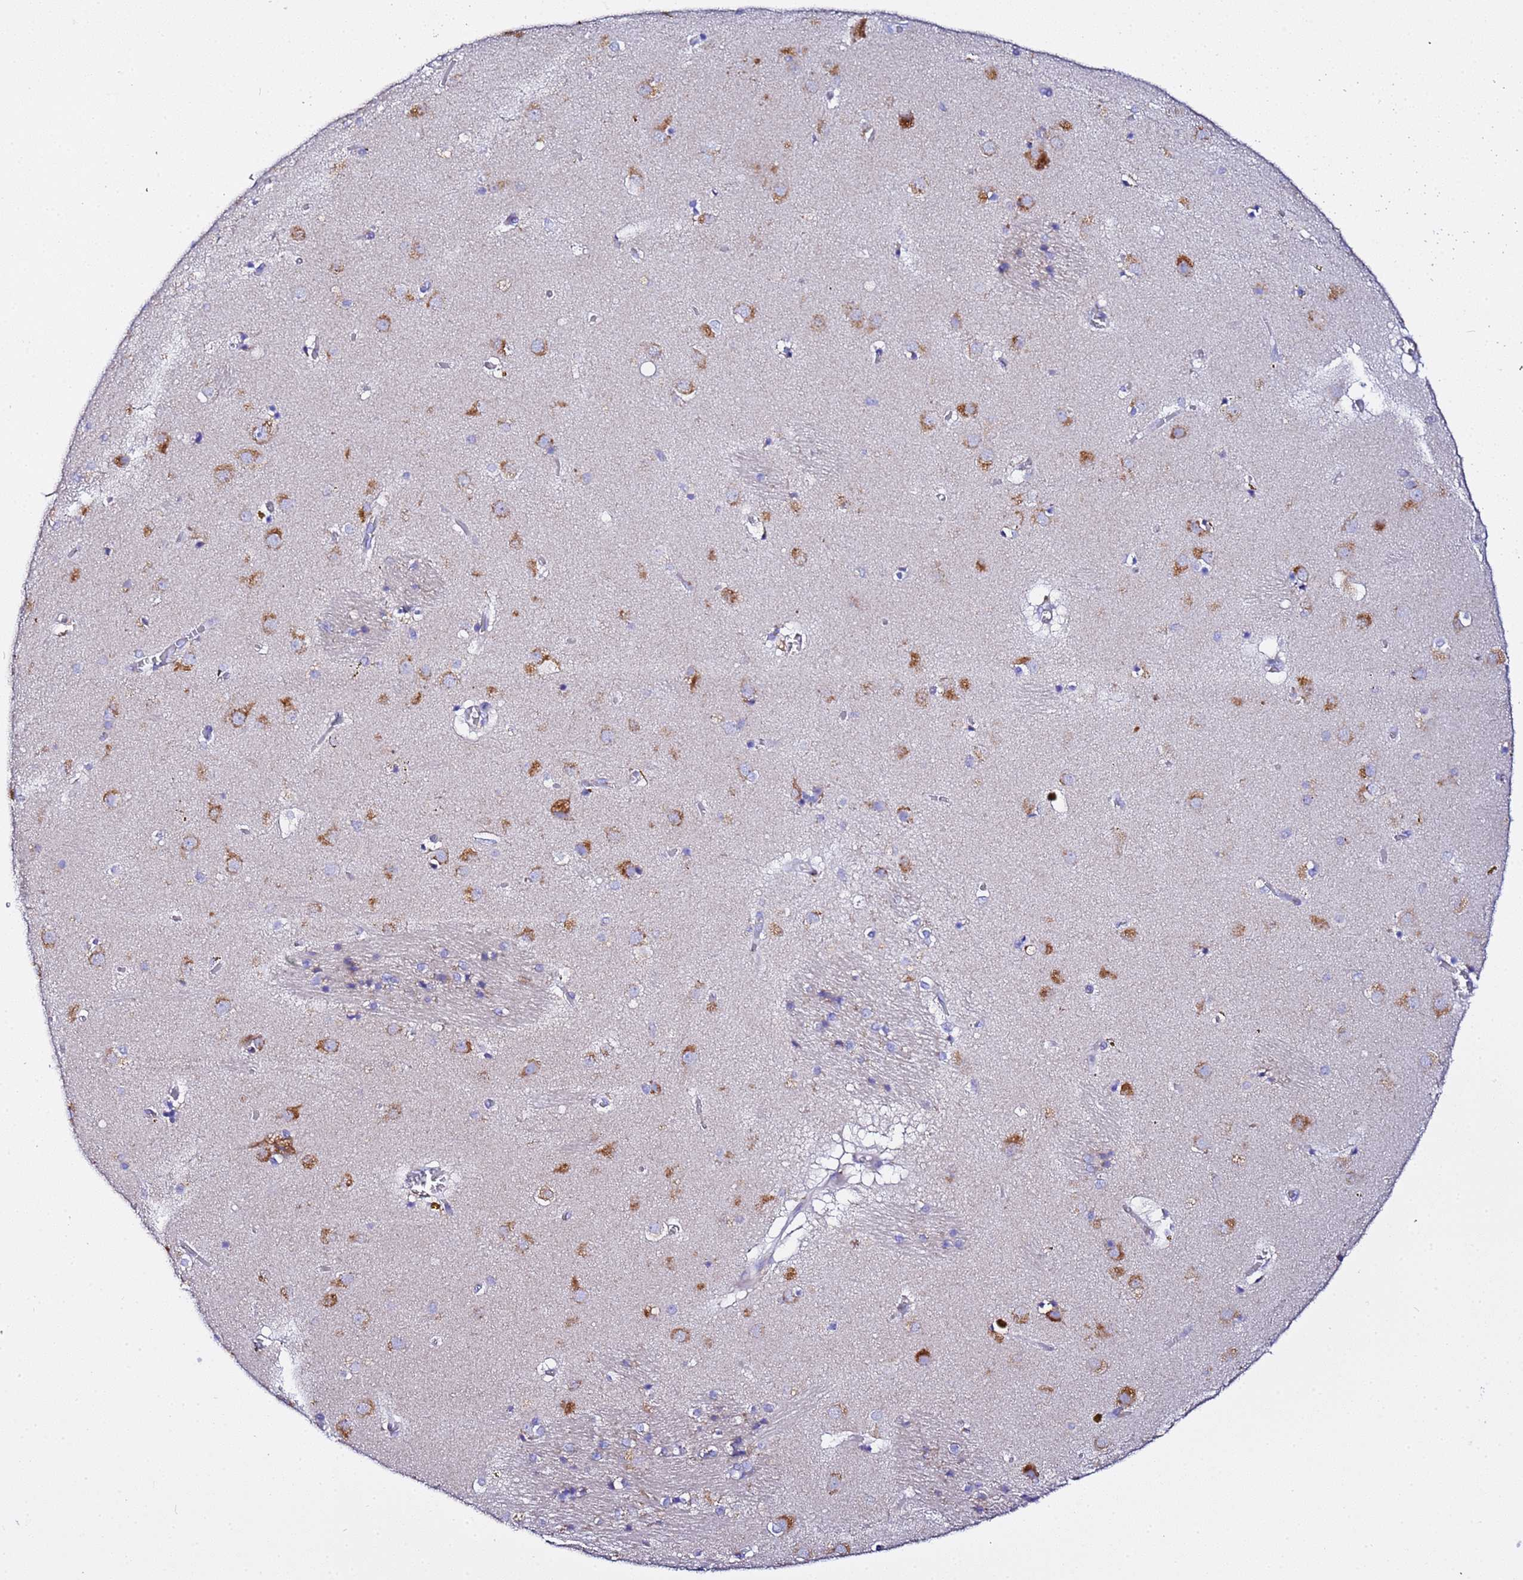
{"staining": {"intensity": "negative", "quantity": "none", "location": "none"}, "tissue": "caudate", "cell_type": "Glial cells", "image_type": "normal", "snomed": [{"axis": "morphology", "description": "Normal tissue, NOS"}, {"axis": "topography", "description": "Lateral ventricle wall"}], "caption": "The immunohistochemistry (IHC) micrograph has no significant positivity in glial cells of caudate. (Immunohistochemistry, brightfield microscopy, high magnification).", "gene": "VTI1B", "patient": {"sex": "male", "age": 70}}